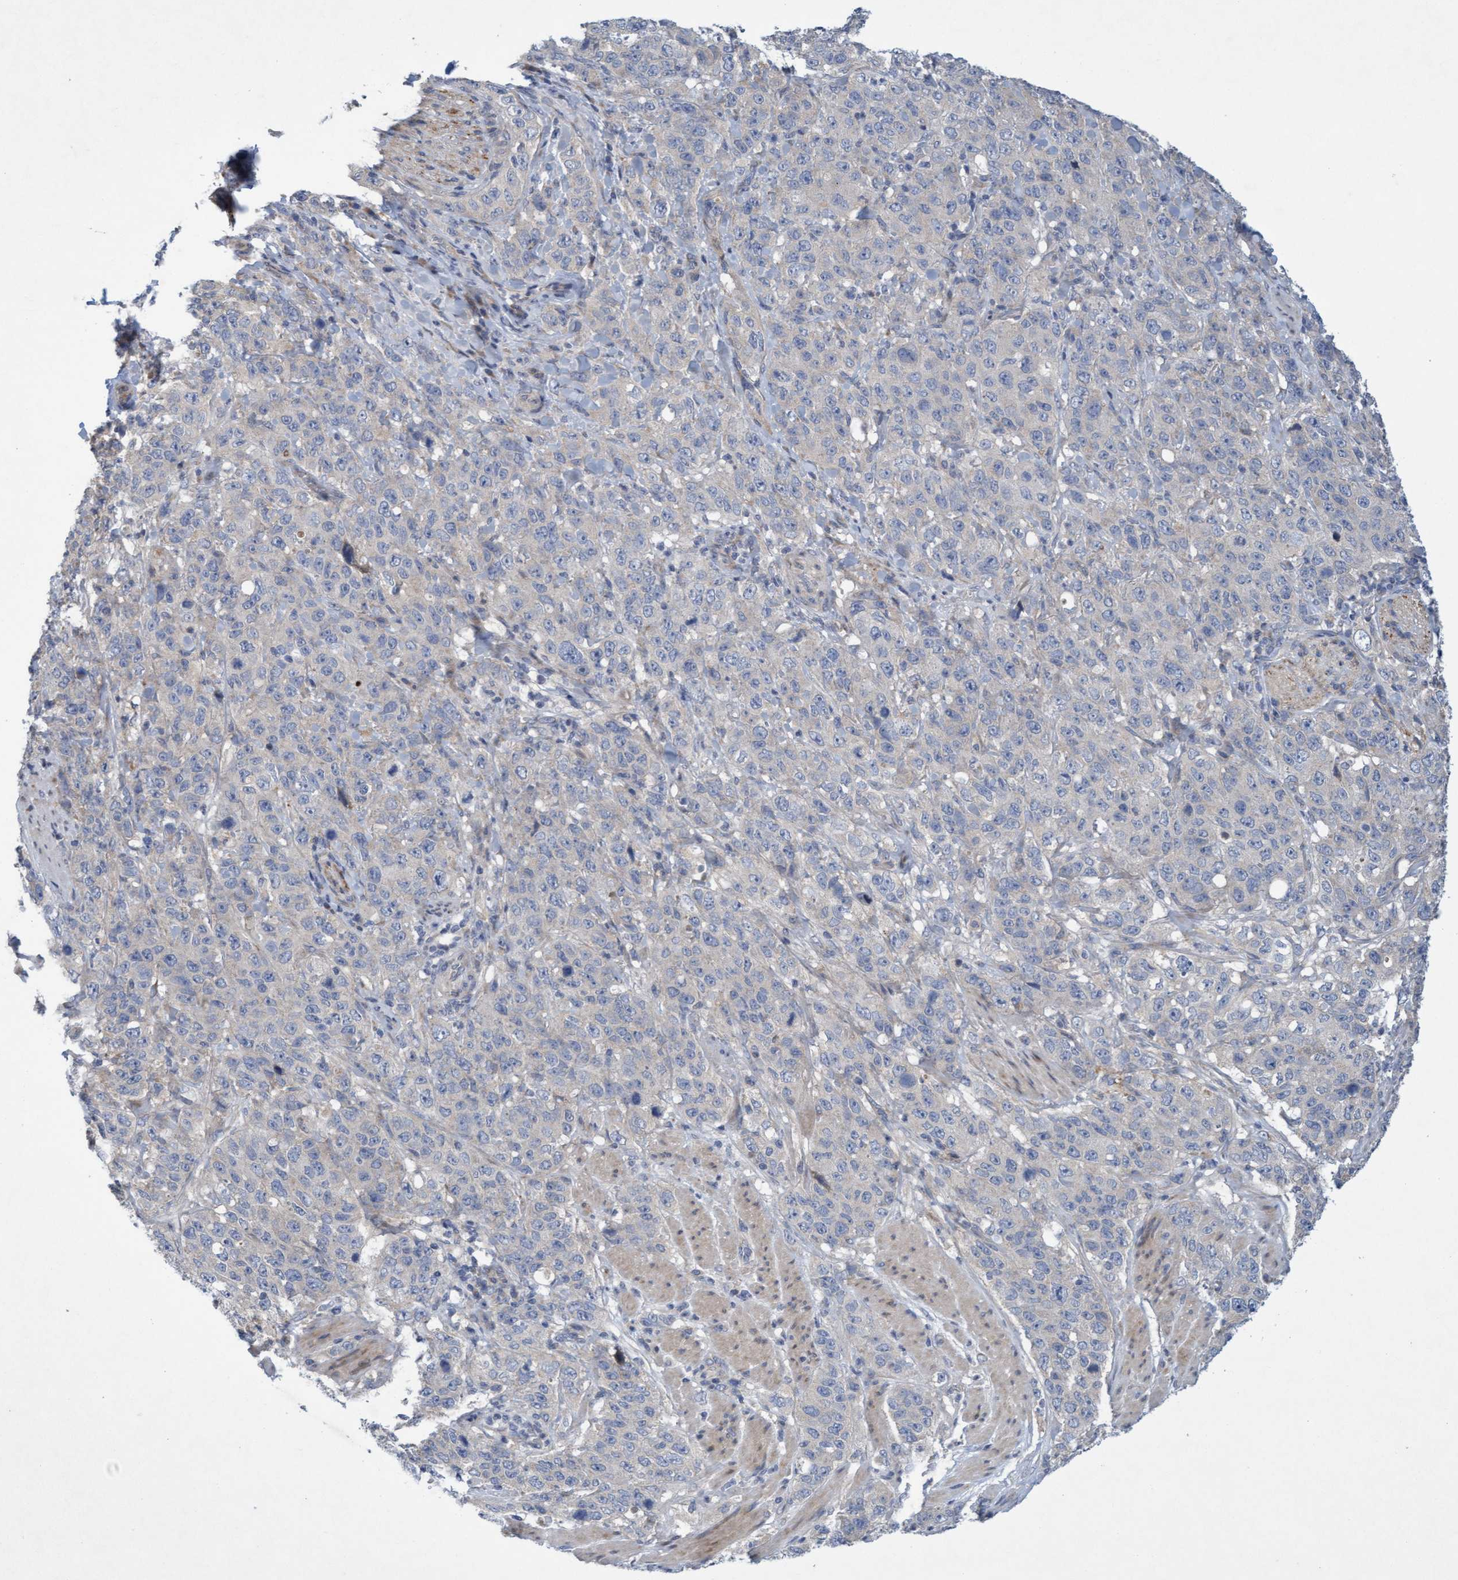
{"staining": {"intensity": "negative", "quantity": "none", "location": "none"}, "tissue": "stomach cancer", "cell_type": "Tumor cells", "image_type": "cancer", "snomed": [{"axis": "morphology", "description": "Adenocarcinoma, NOS"}, {"axis": "topography", "description": "Stomach"}], "caption": "Image shows no significant protein expression in tumor cells of stomach adenocarcinoma.", "gene": "DDHD2", "patient": {"sex": "male", "age": 48}}